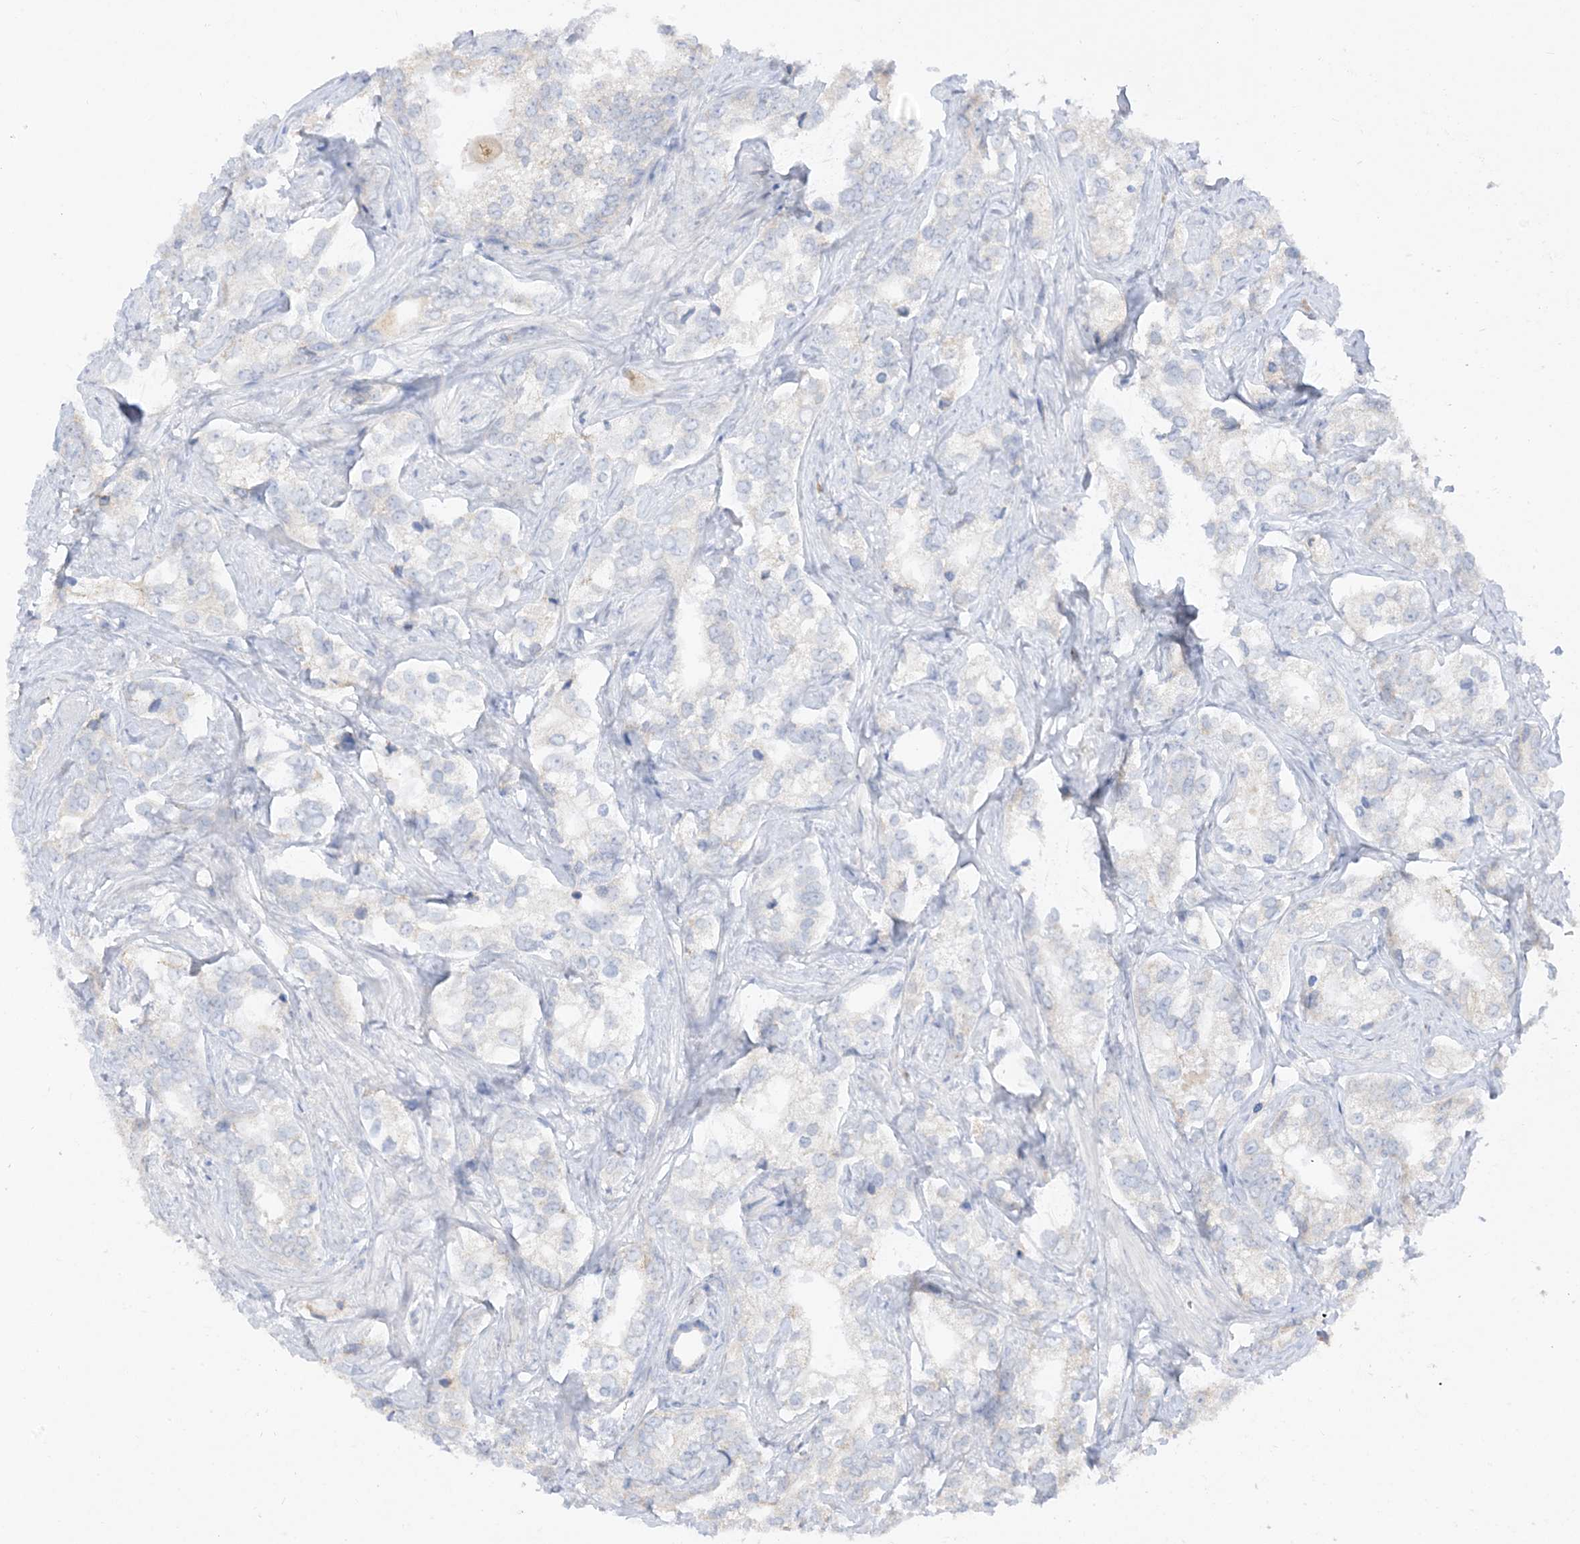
{"staining": {"intensity": "weak", "quantity": "<25%", "location": "cytoplasmic/membranous"}, "tissue": "prostate cancer", "cell_type": "Tumor cells", "image_type": "cancer", "snomed": [{"axis": "morphology", "description": "Adenocarcinoma, High grade"}, {"axis": "topography", "description": "Prostate"}], "caption": "Immunohistochemistry (IHC) of human prostate cancer (adenocarcinoma (high-grade)) exhibits no staining in tumor cells.", "gene": "LOXL3", "patient": {"sex": "male", "age": 66}}